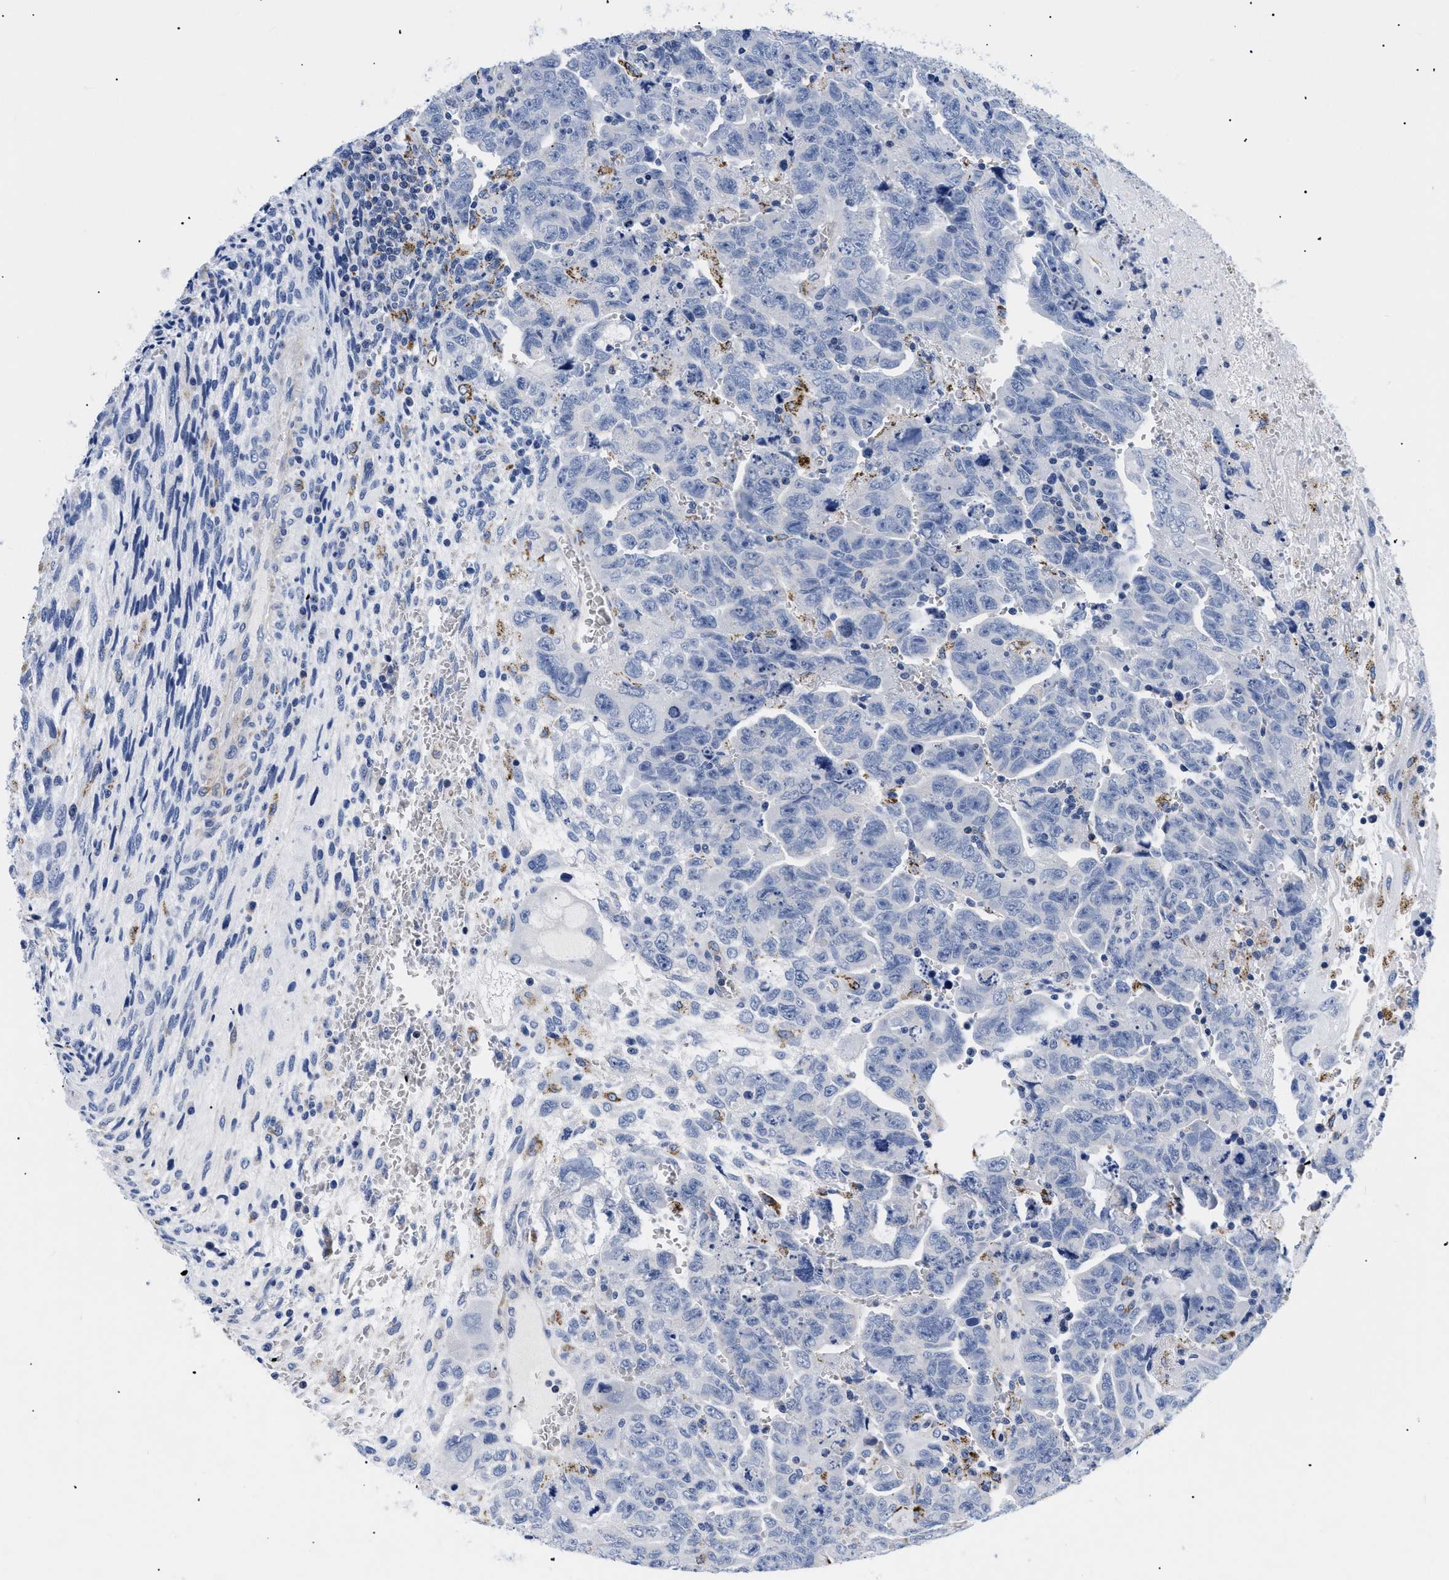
{"staining": {"intensity": "negative", "quantity": "none", "location": "none"}, "tissue": "testis cancer", "cell_type": "Tumor cells", "image_type": "cancer", "snomed": [{"axis": "morphology", "description": "Carcinoma, Embryonal, NOS"}, {"axis": "topography", "description": "Testis"}], "caption": "Micrograph shows no significant protein staining in tumor cells of testis cancer. (DAB IHC, high magnification).", "gene": "GPR149", "patient": {"sex": "male", "age": 28}}